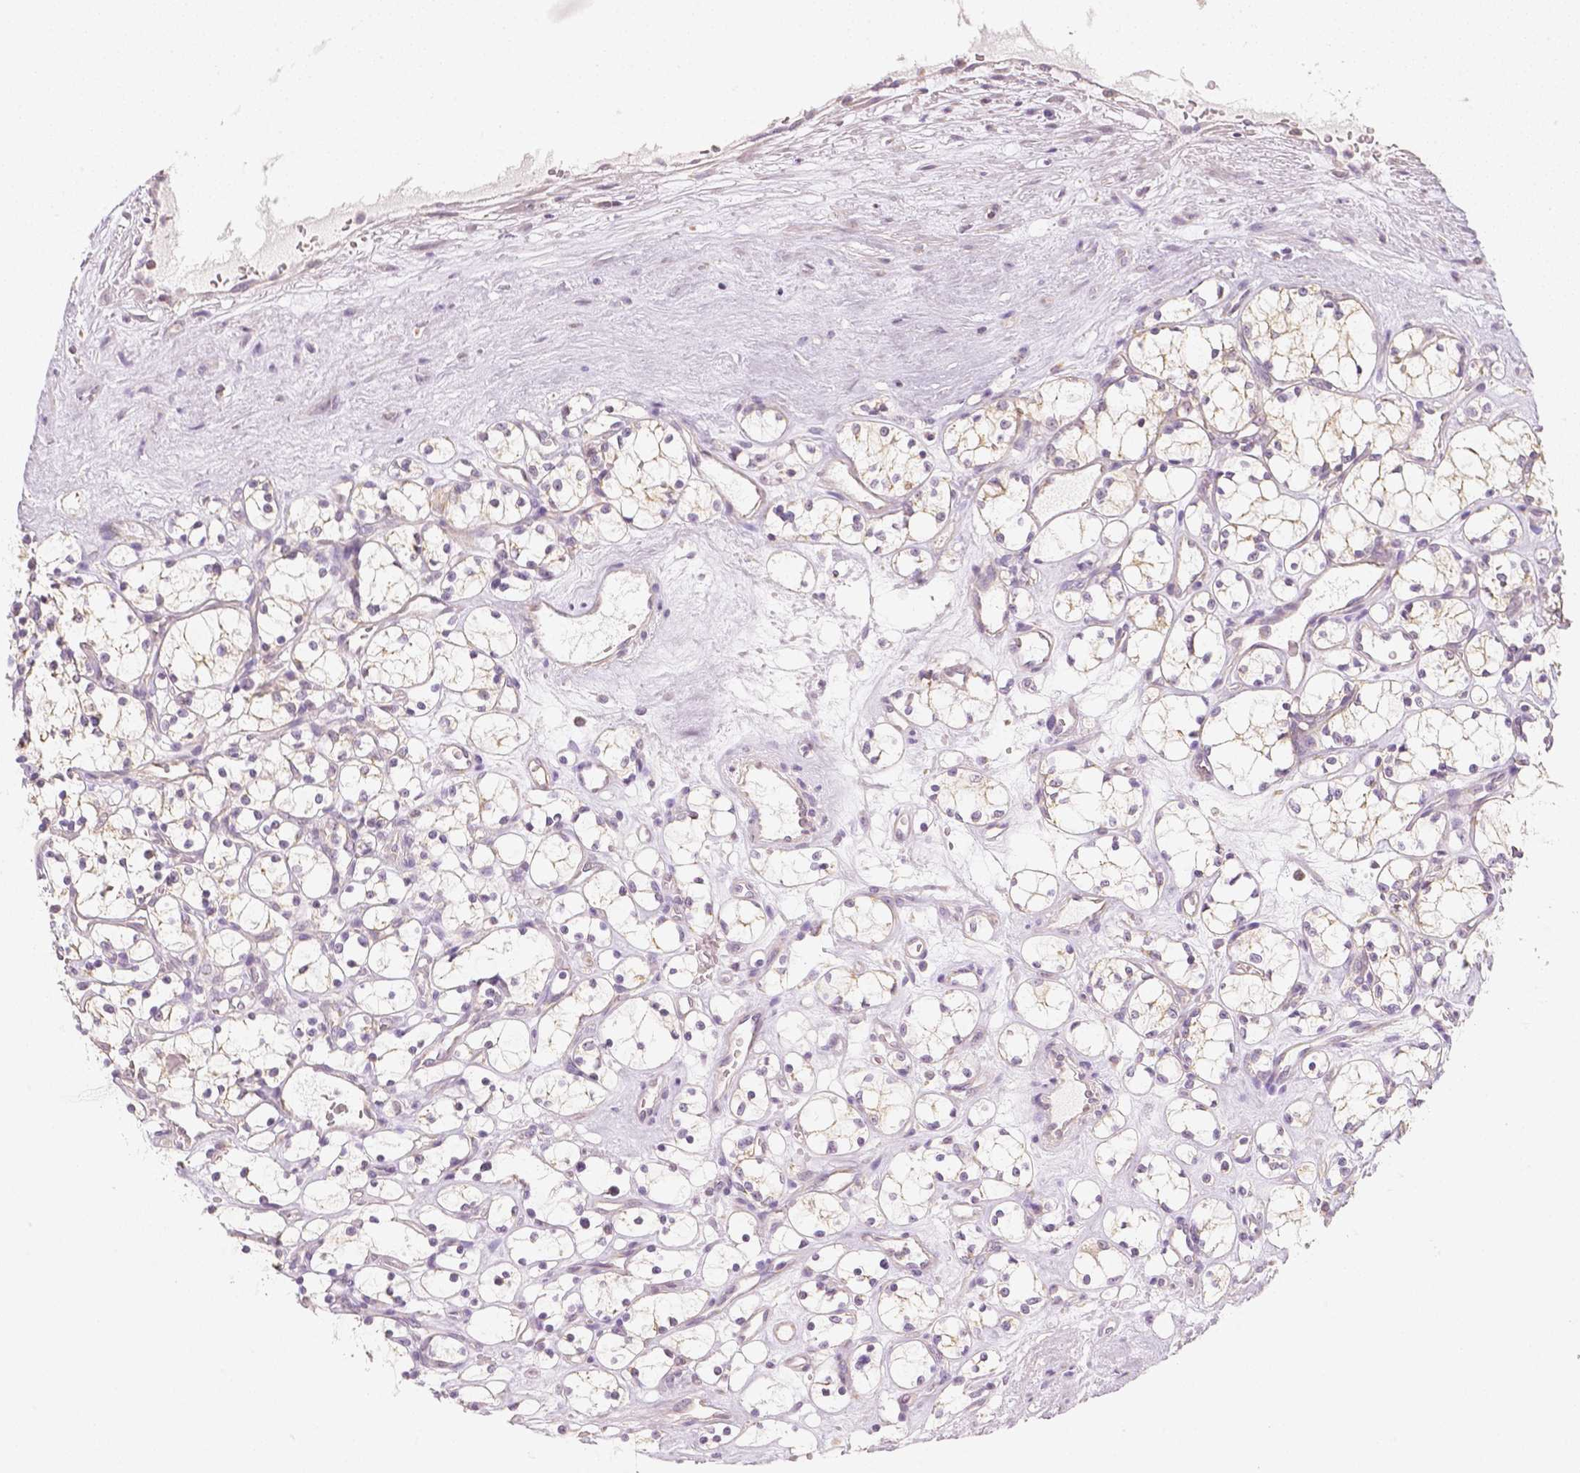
{"staining": {"intensity": "negative", "quantity": "none", "location": "none"}, "tissue": "renal cancer", "cell_type": "Tumor cells", "image_type": "cancer", "snomed": [{"axis": "morphology", "description": "Adenocarcinoma, NOS"}, {"axis": "topography", "description": "Kidney"}], "caption": "High magnification brightfield microscopy of renal cancer (adenocarcinoma) stained with DAB (brown) and counterstained with hematoxylin (blue): tumor cells show no significant expression.", "gene": "NVL", "patient": {"sex": "female", "age": 69}}